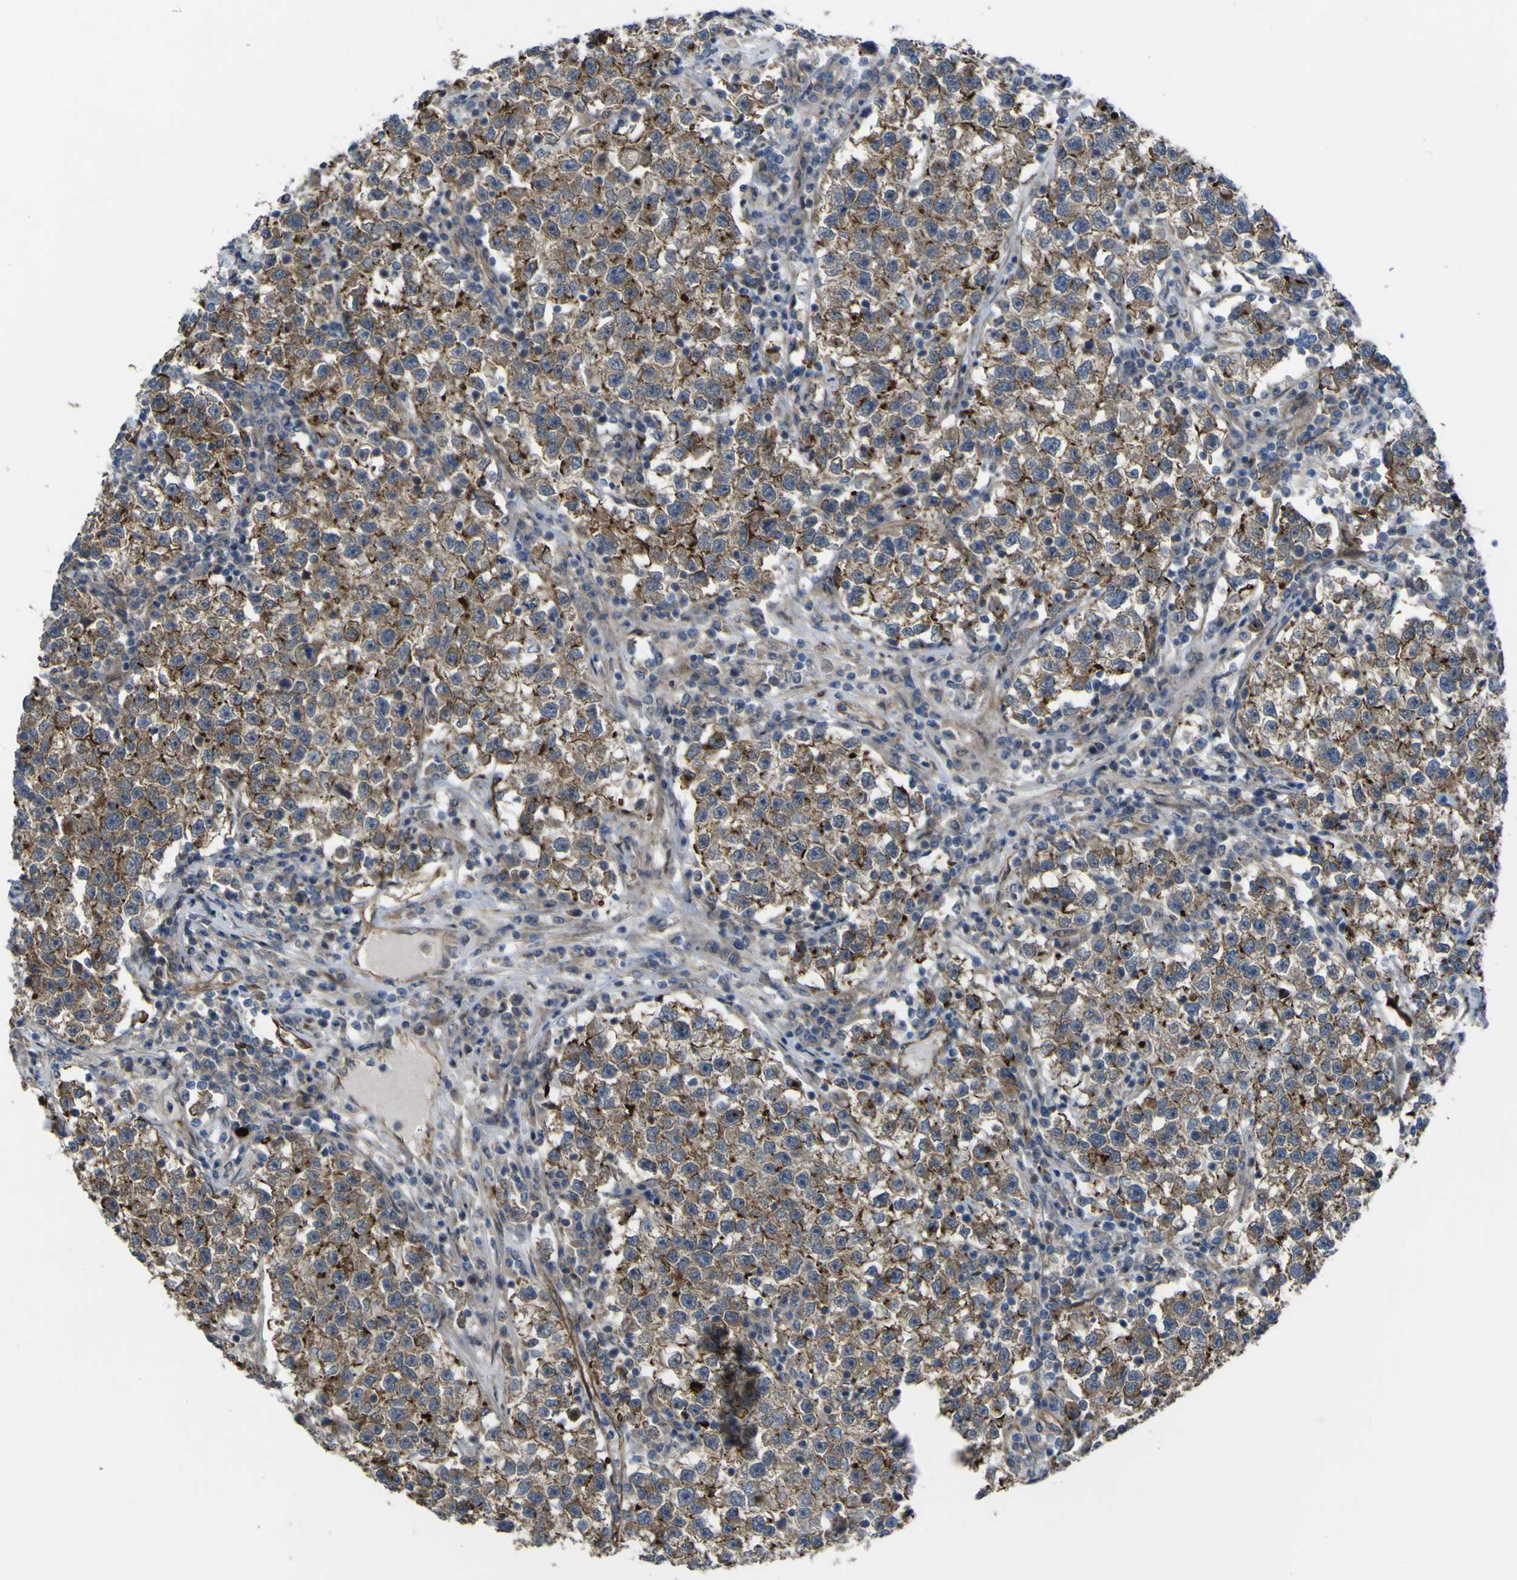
{"staining": {"intensity": "moderate", "quantity": ">75%", "location": "cytoplasmic/membranous"}, "tissue": "testis cancer", "cell_type": "Tumor cells", "image_type": "cancer", "snomed": [{"axis": "morphology", "description": "Seminoma, NOS"}, {"axis": "topography", "description": "Testis"}], "caption": "Immunohistochemistry image of neoplastic tissue: human testis cancer (seminoma) stained using IHC displays medium levels of moderate protein expression localized specifically in the cytoplasmic/membranous of tumor cells, appearing as a cytoplasmic/membranous brown color.", "gene": "FBXO30", "patient": {"sex": "male", "age": 22}}